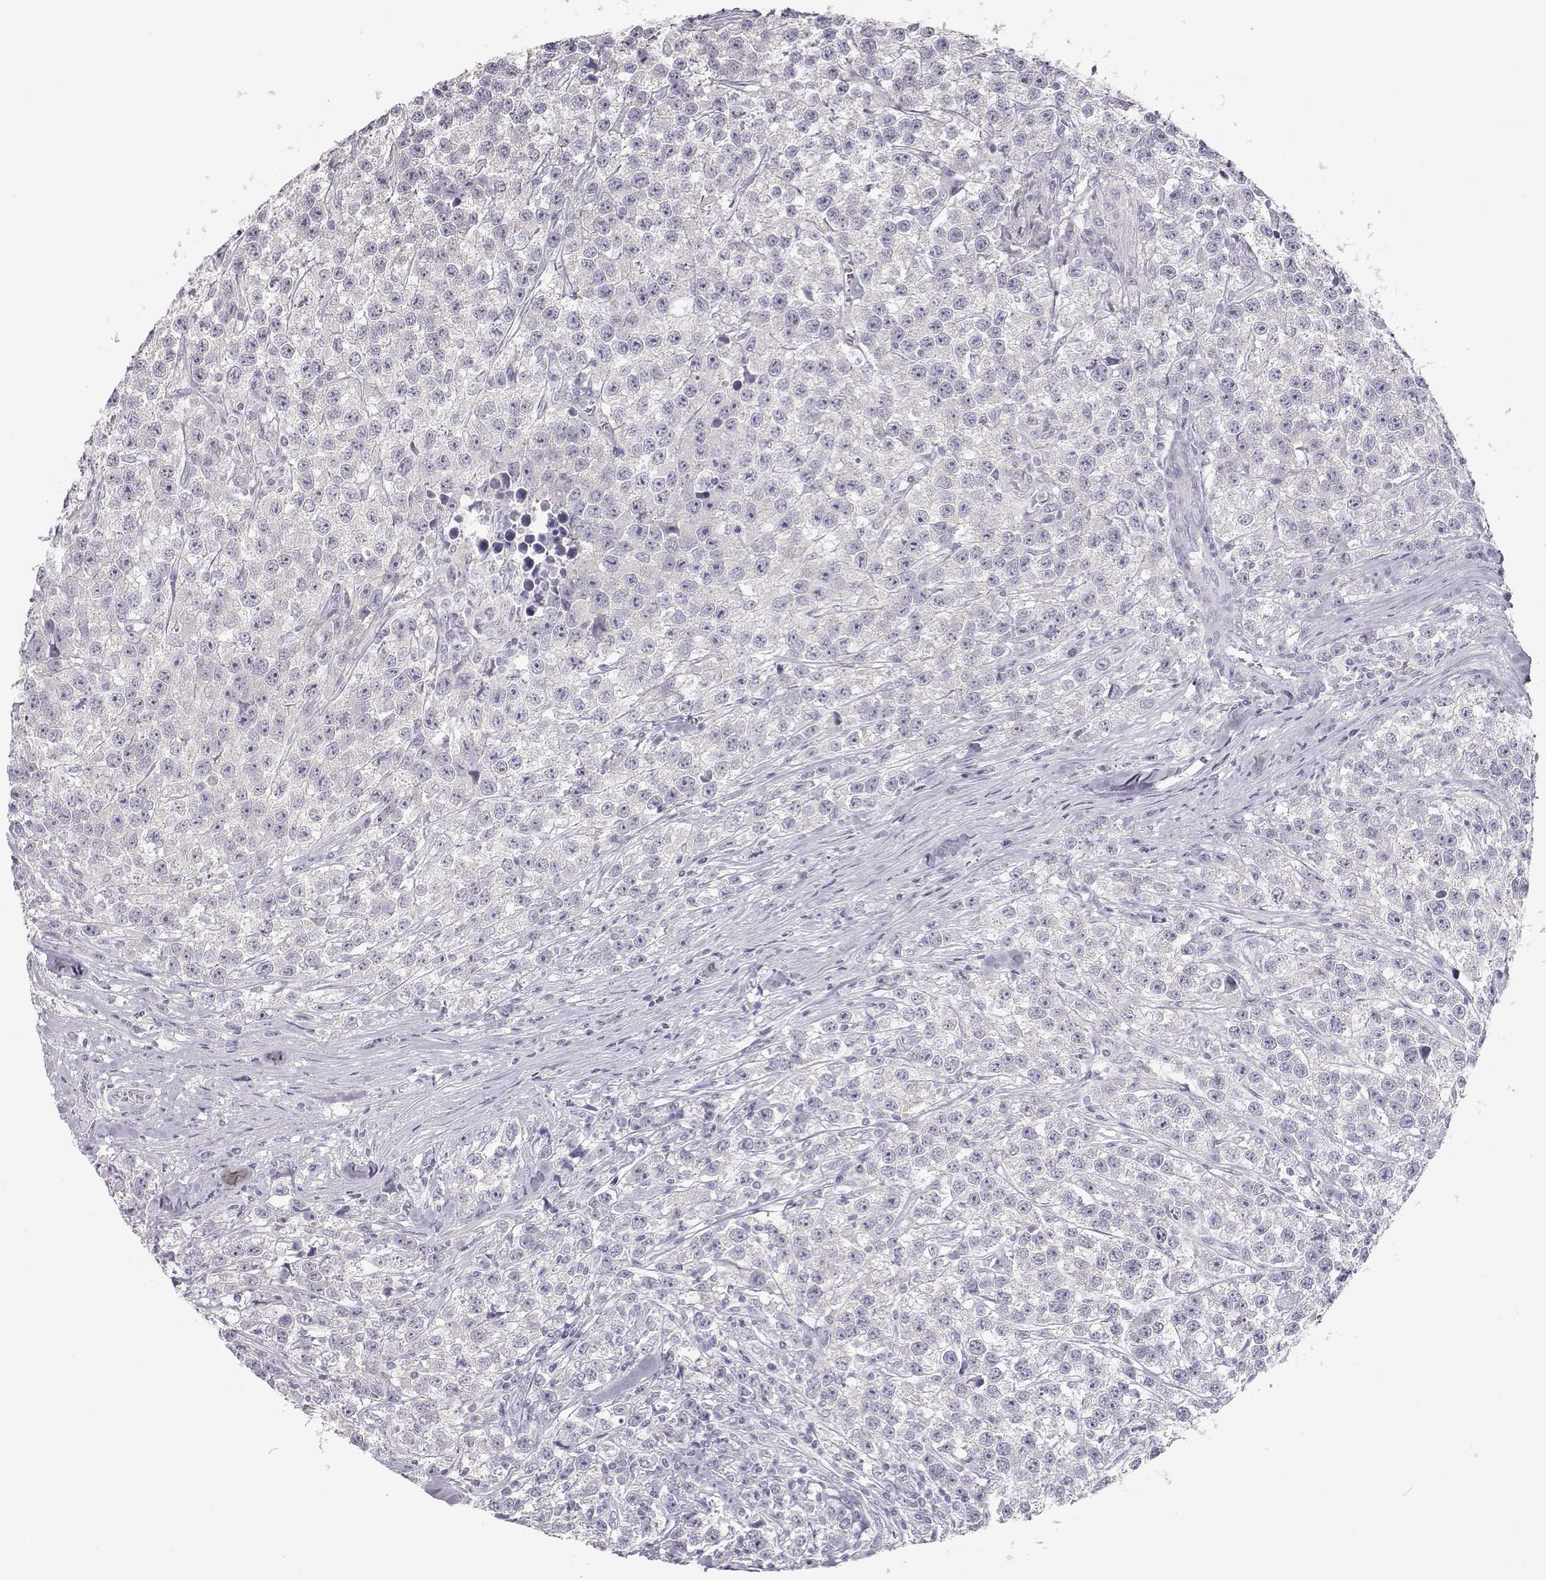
{"staining": {"intensity": "negative", "quantity": "none", "location": "none"}, "tissue": "testis cancer", "cell_type": "Tumor cells", "image_type": "cancer", "snomed": [{"axis": "morphology", "description": "Seminoma, NOS"}, {"axis": "topography", "description": "Testis"}], "caption": "Immunohistochemistry image of neoplastic tissue: human testis cancer stained with DAB displays no significant protein expression in tumor cells.", "gene": "LEPR", "patient": {"sex": "male", "age": 59}}